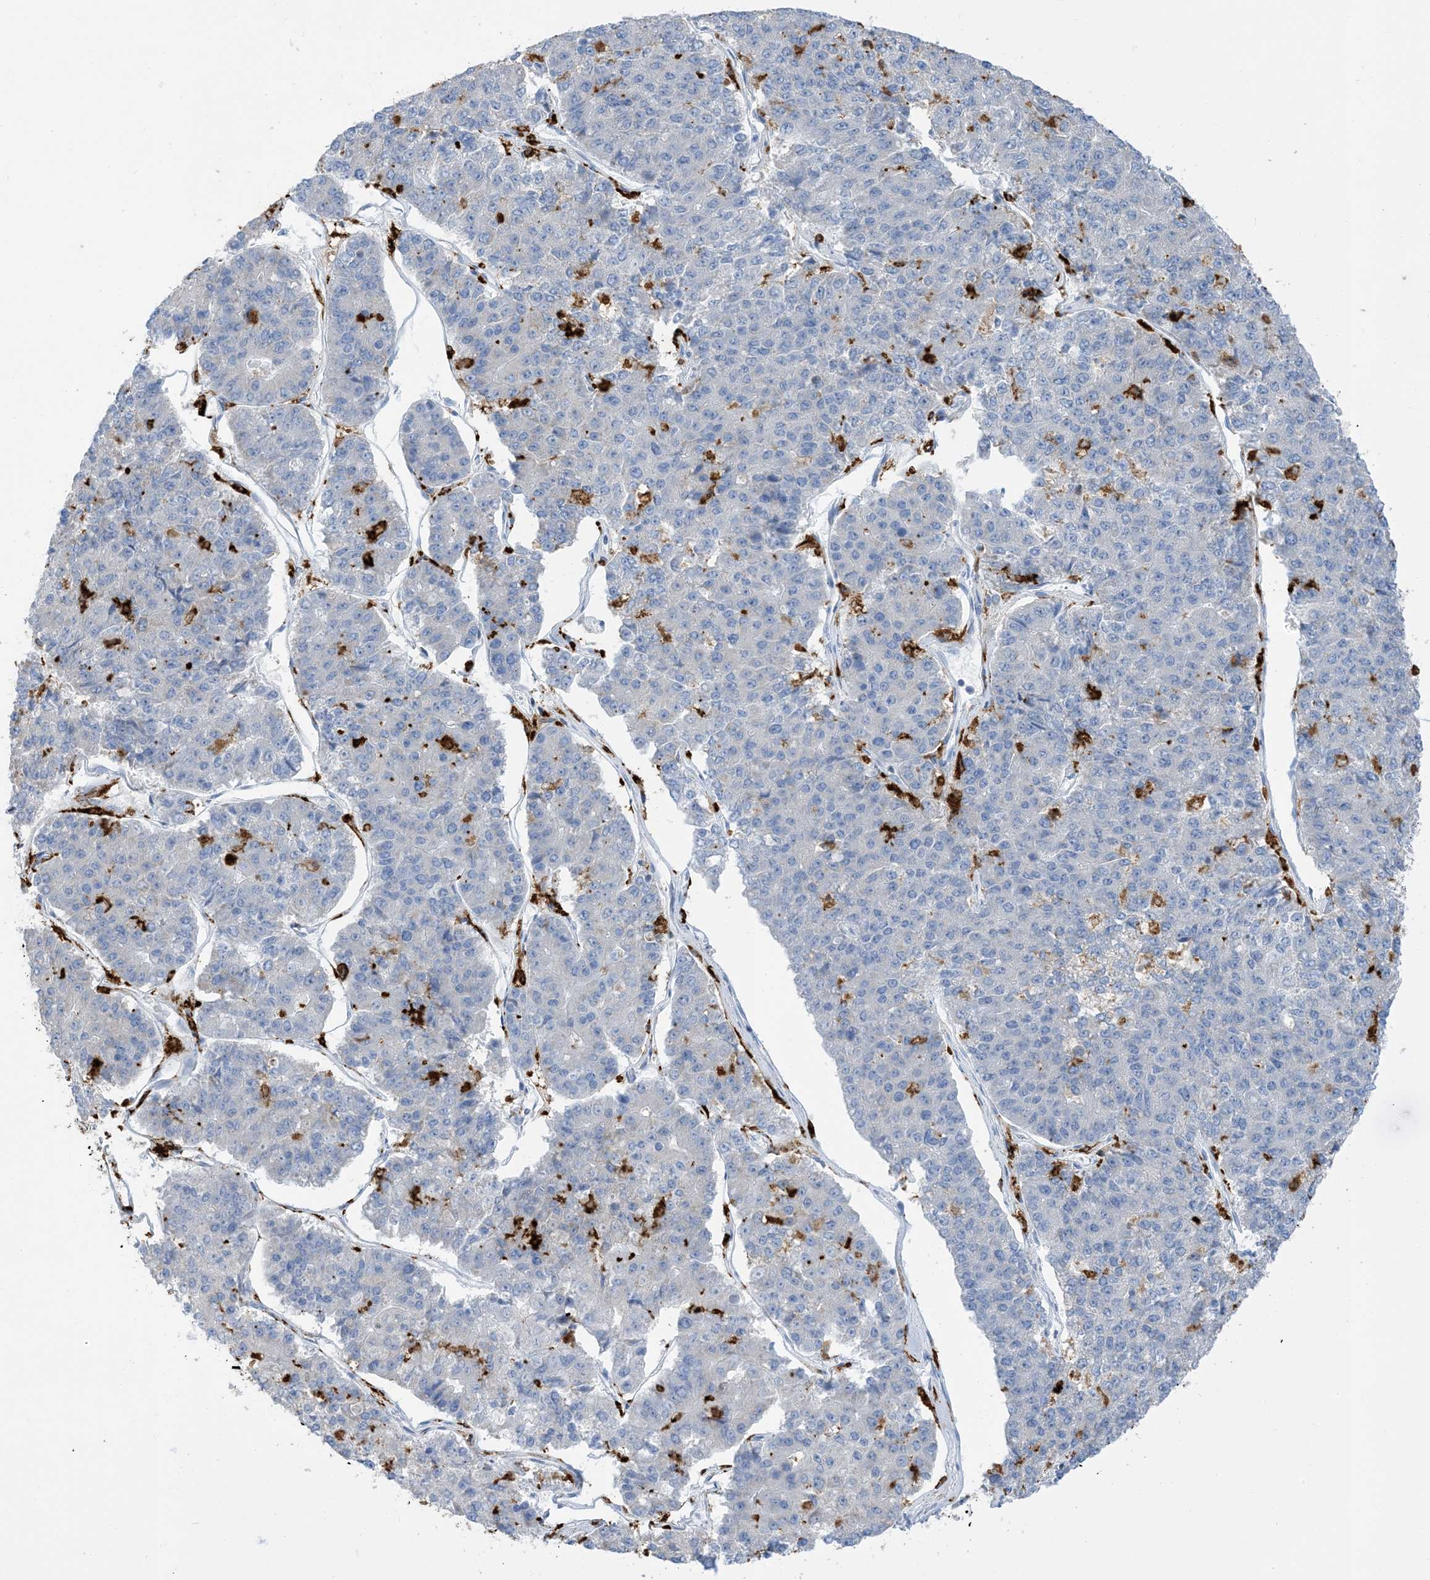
{"staining": {"intensity": "negative", "quantity": "none", "location": "none"}, "tissue": "pancreatic cancer", "cell_type": "Tumor cells", "image_type": "cancer", "snomed": [{"axis": "morphology", "description": "Adenocarcinoma, NOS"}, {"axis": "topography", "description": "Pancreas"}], "caption": "There is no significant expression in tumor cells of pancreatic adenocarcinoma.", "gene": "DPH3", "patient": {"sex": "male", "age": 50}}